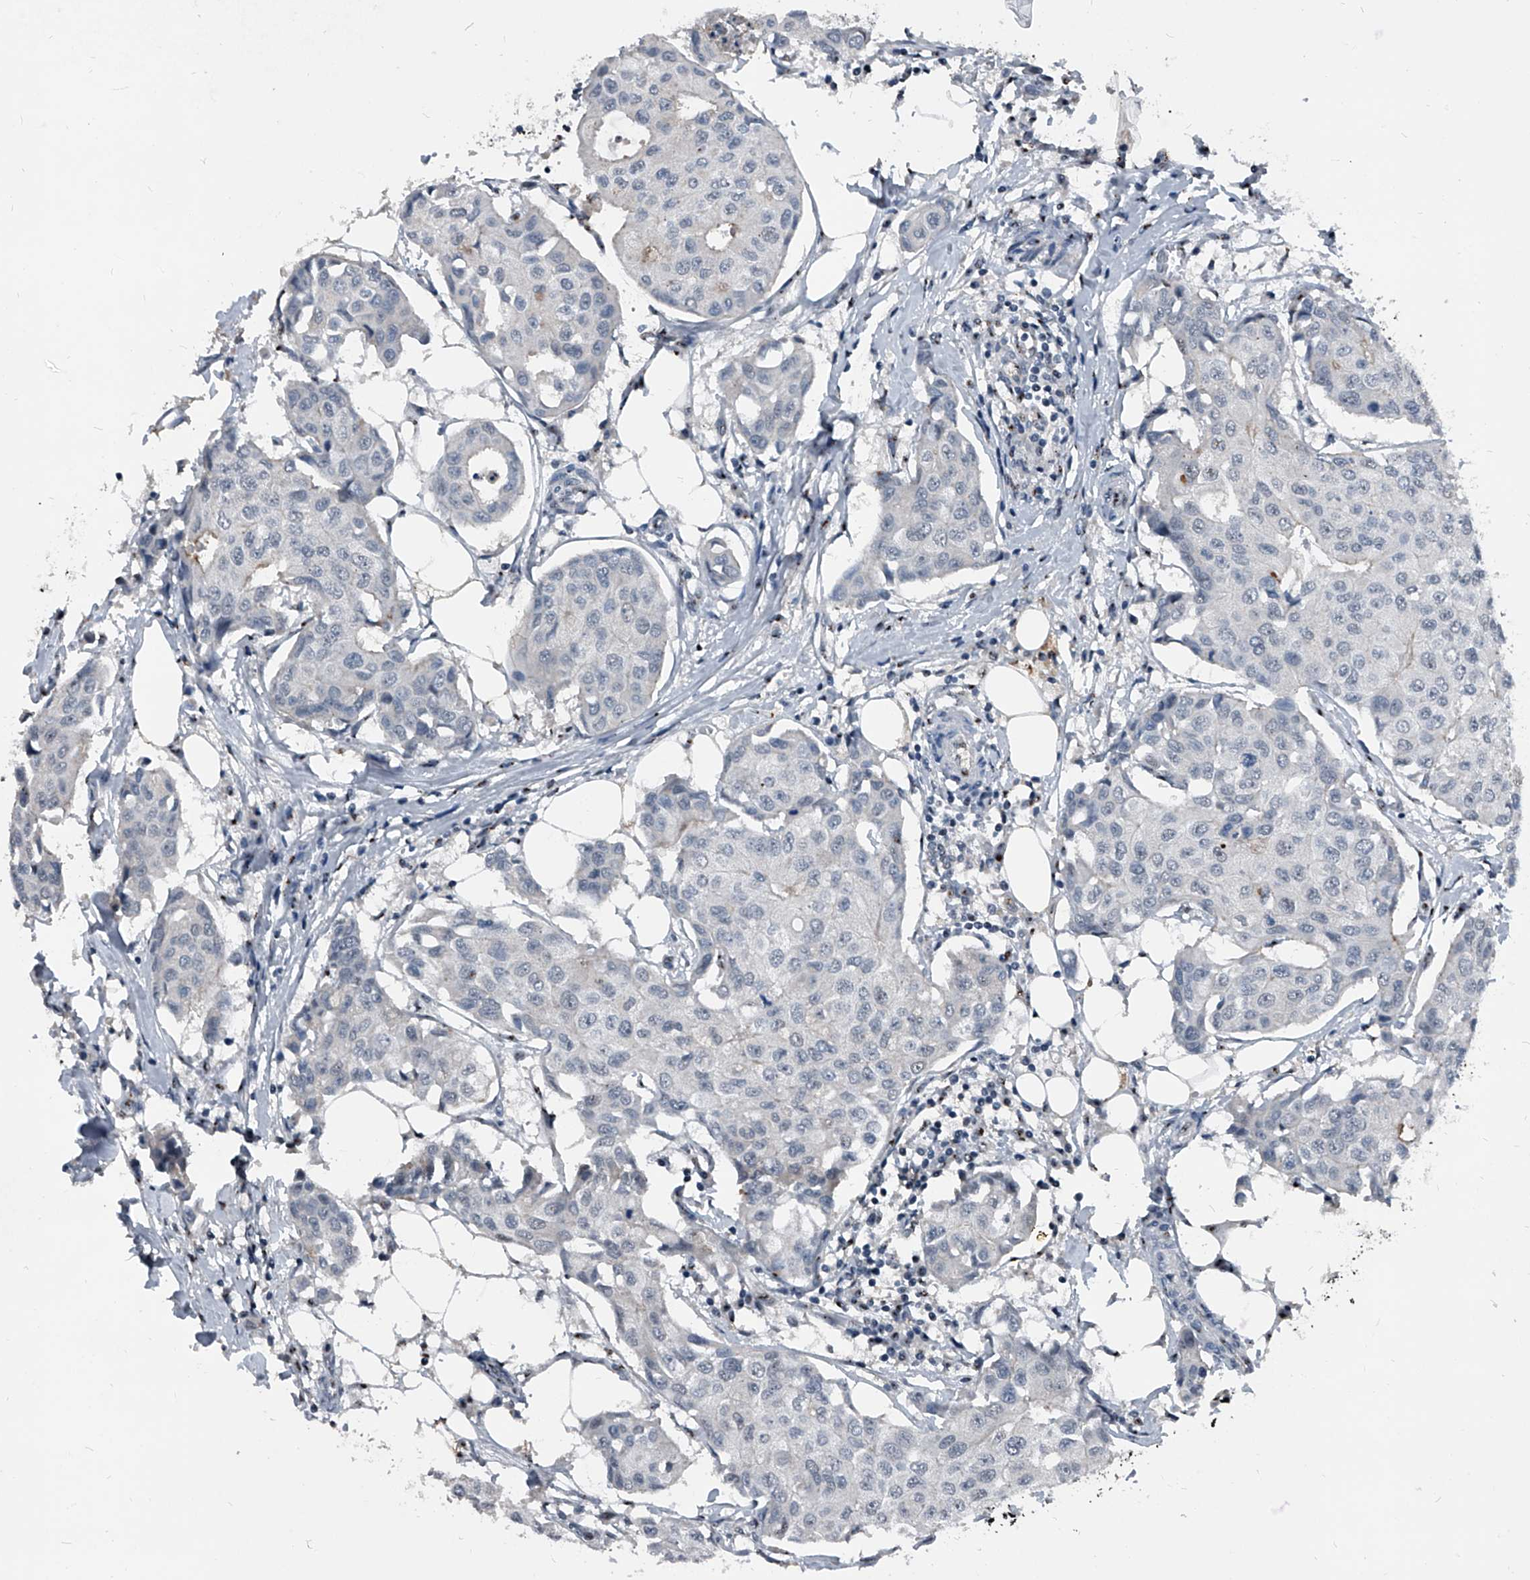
{"staining": {"intensity": "negative", "quantity": "none", "location": "none"}, "tissue": "breast cancer", "cell_type": "Tumor cells", "image_type": "cancer", "snomed": [{"axis": "morphology", "description": "Duct carcinoma"}, {"axis": "topography", "description": "Breast"}], "caption": "Protein analysis of intraductal carcinoma (breast) shows no significant staining in tumor cells. (DAB (3,3'-diaminobenzidine) immunohistochemistry visualized using brightfield microscopy, high magnification).", "gene": "MEN1", "patient": {"sex": "female", "age": 80}}